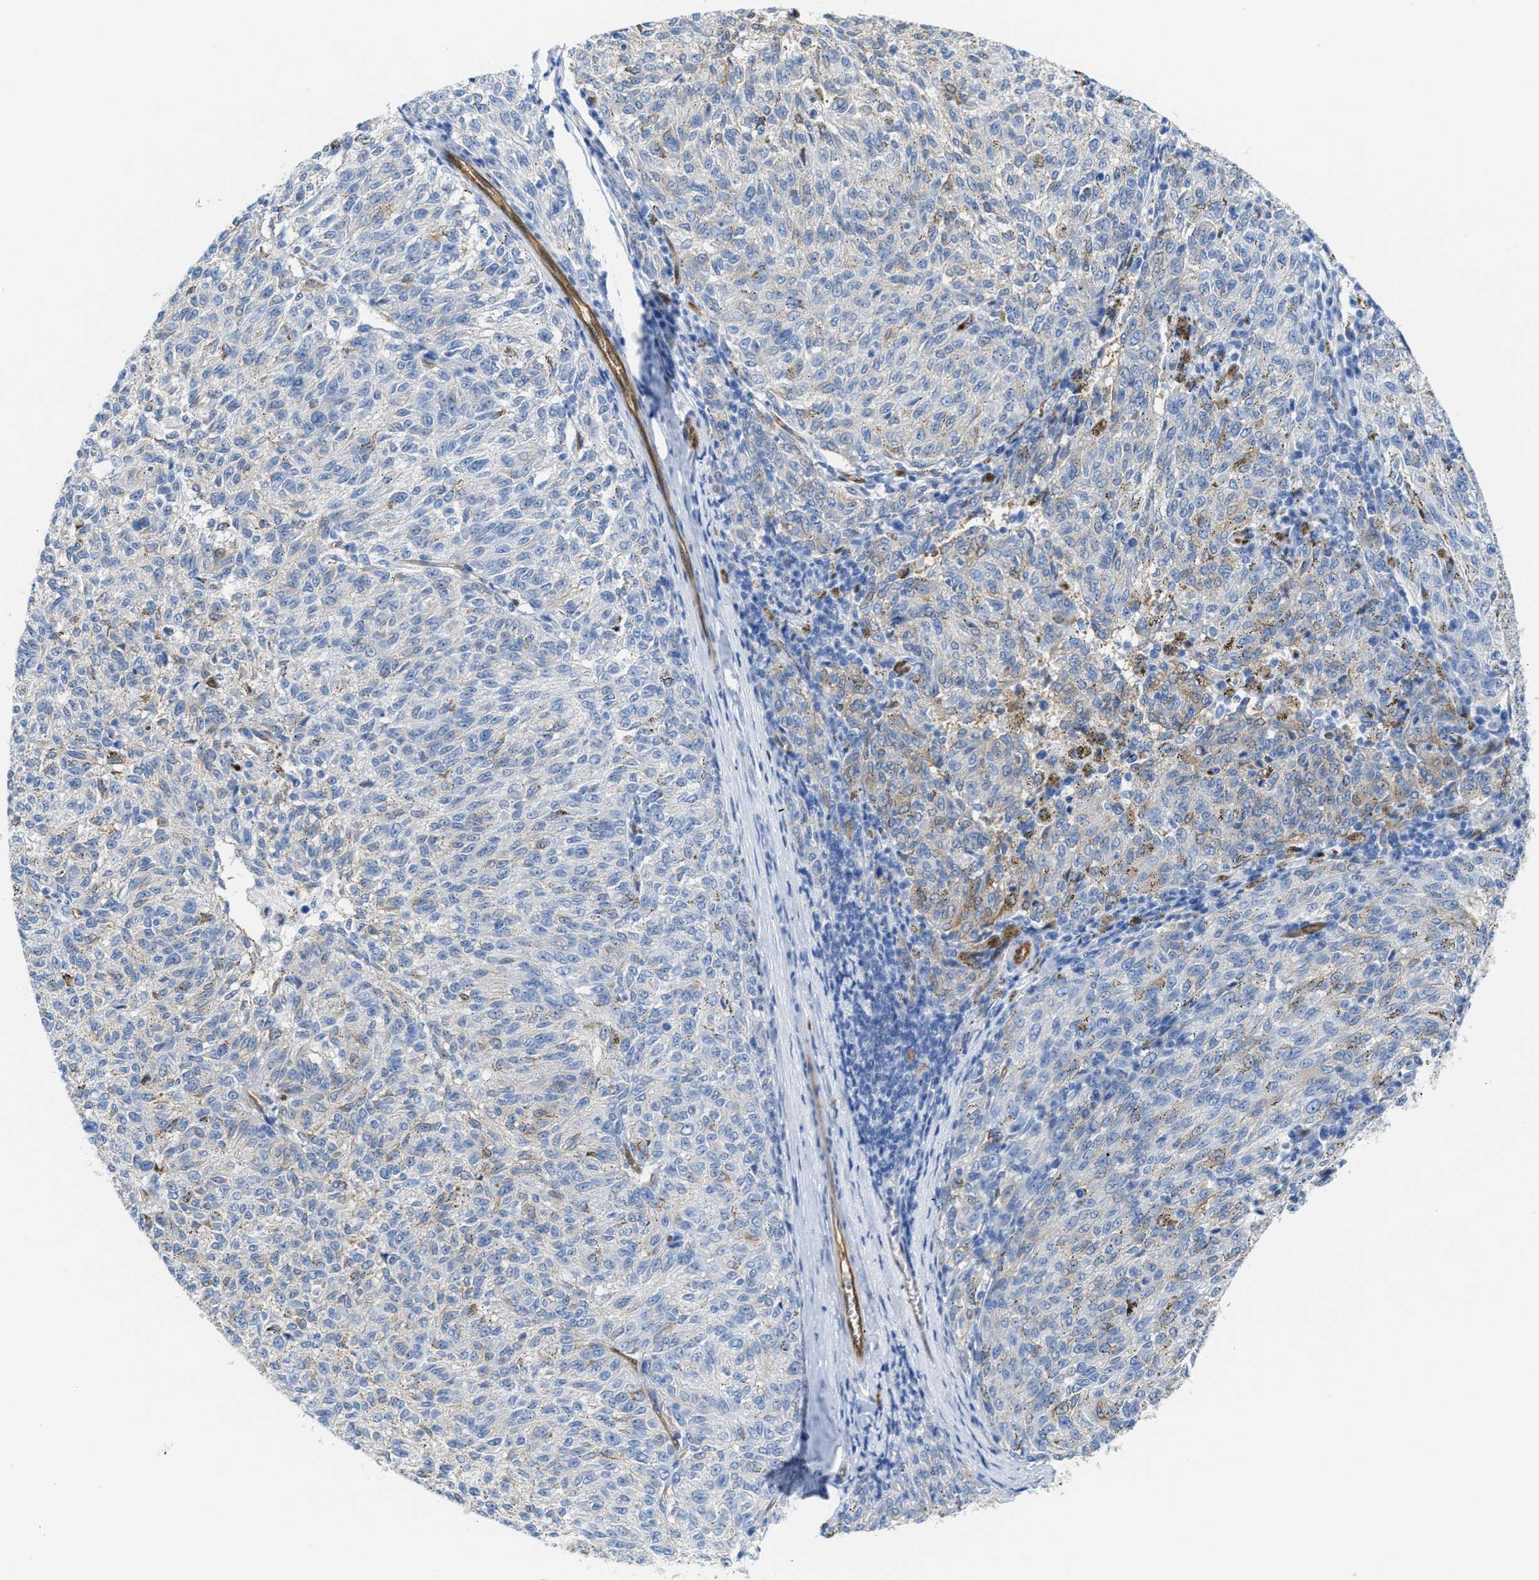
{"staining": {"intensity": "negative", "quantity": "none", "location": "none"}, "tissue": "melanoma", "cell_type": "Tumor cells", "image_type": "cancer", "snomed": [{"axis": "morphology", "description": "Malignant melanoma, NOS"}, {"axis": "topography", "description": "Skin"}], "caption": "The micrograph exhibits no significant staining in tumor cells of malignant melanoma.", "gene": "ASS1", "patient": {"sex": "female", "age": 72}}